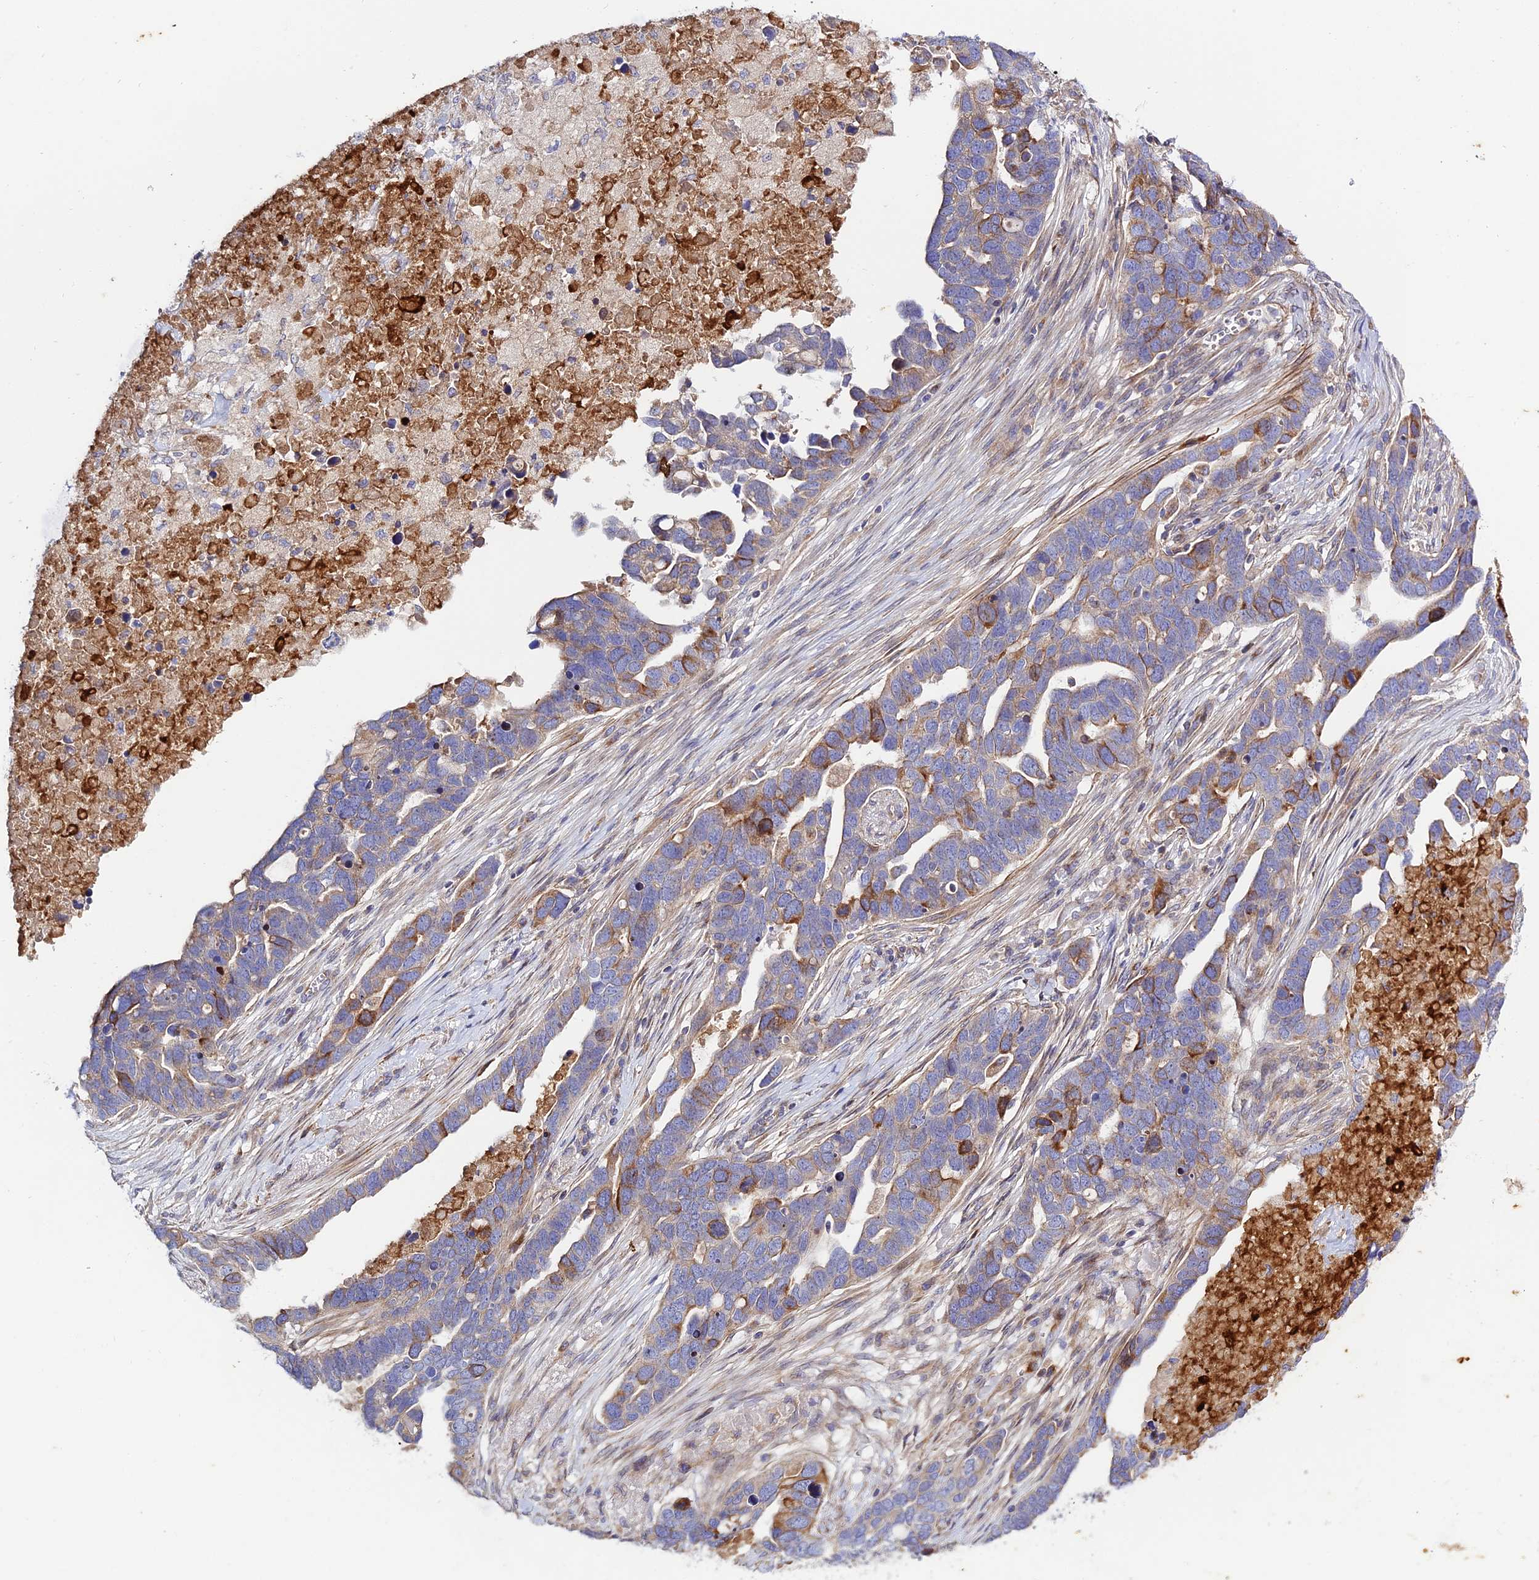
{"staining": {"intensity": "strong", "quantity": "<25%", "location": "cytoplasmic/membranous"}, "tissue": "ovarian cancer", "cell_type": "Tumor cells", "image_type": "cancer", "snomed": [{"axis": "morphology", "description": "Cystadenocarcinoma, serous, NOS"}, {"axis": "topography", "description": "Ovary"}], "caption": "Immunohistochemical staining of human ovarian cancer demonstrates medium levels of strong cytoplasmic/membranous expression in approximately <25% of tumor cells.", "gene": "ARL6IP1", "patient": {"sex": "female", "age": 54}}